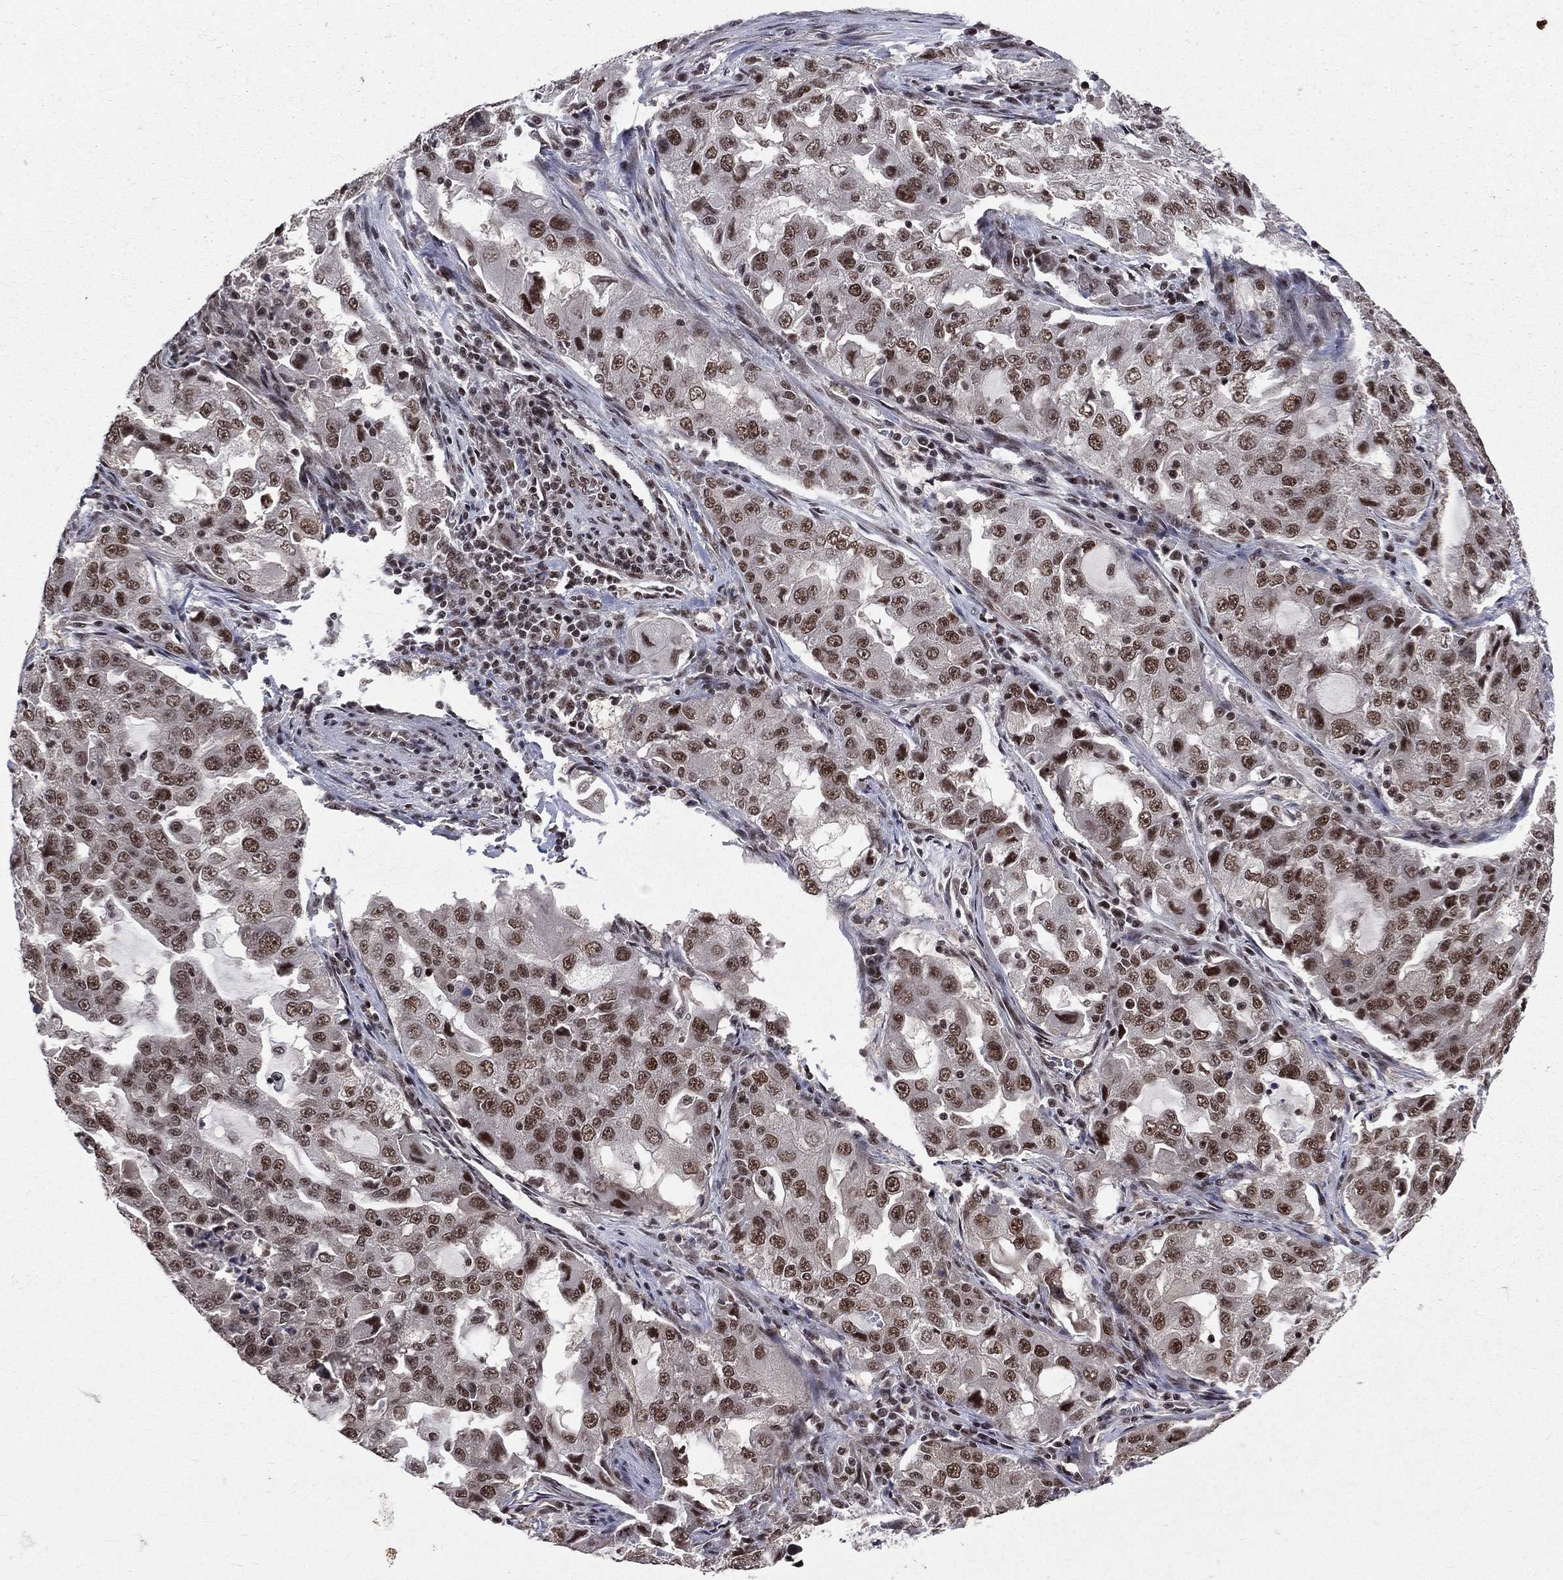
{"staining": {"intensity": "moderate", "quantity": ">75%", "location": "nuclear"}, "tissue": "lung cancer", "cell_type": "Tumor cells", "image_type": "cancer", "snomed": [{"axis": "morphology", "description": "Adenocarcinoma, NOS"}, {"axis": "topography", "description": "Lung"}], "caption": "Approximately >75% of tumor cells in human adenocarcinoma (lung) reveal moderate nuclear protein expression as visualized by brown immunohistochemical staining.", "gene": "SMC3", "patient": {"sex": "female", "age": 61}}